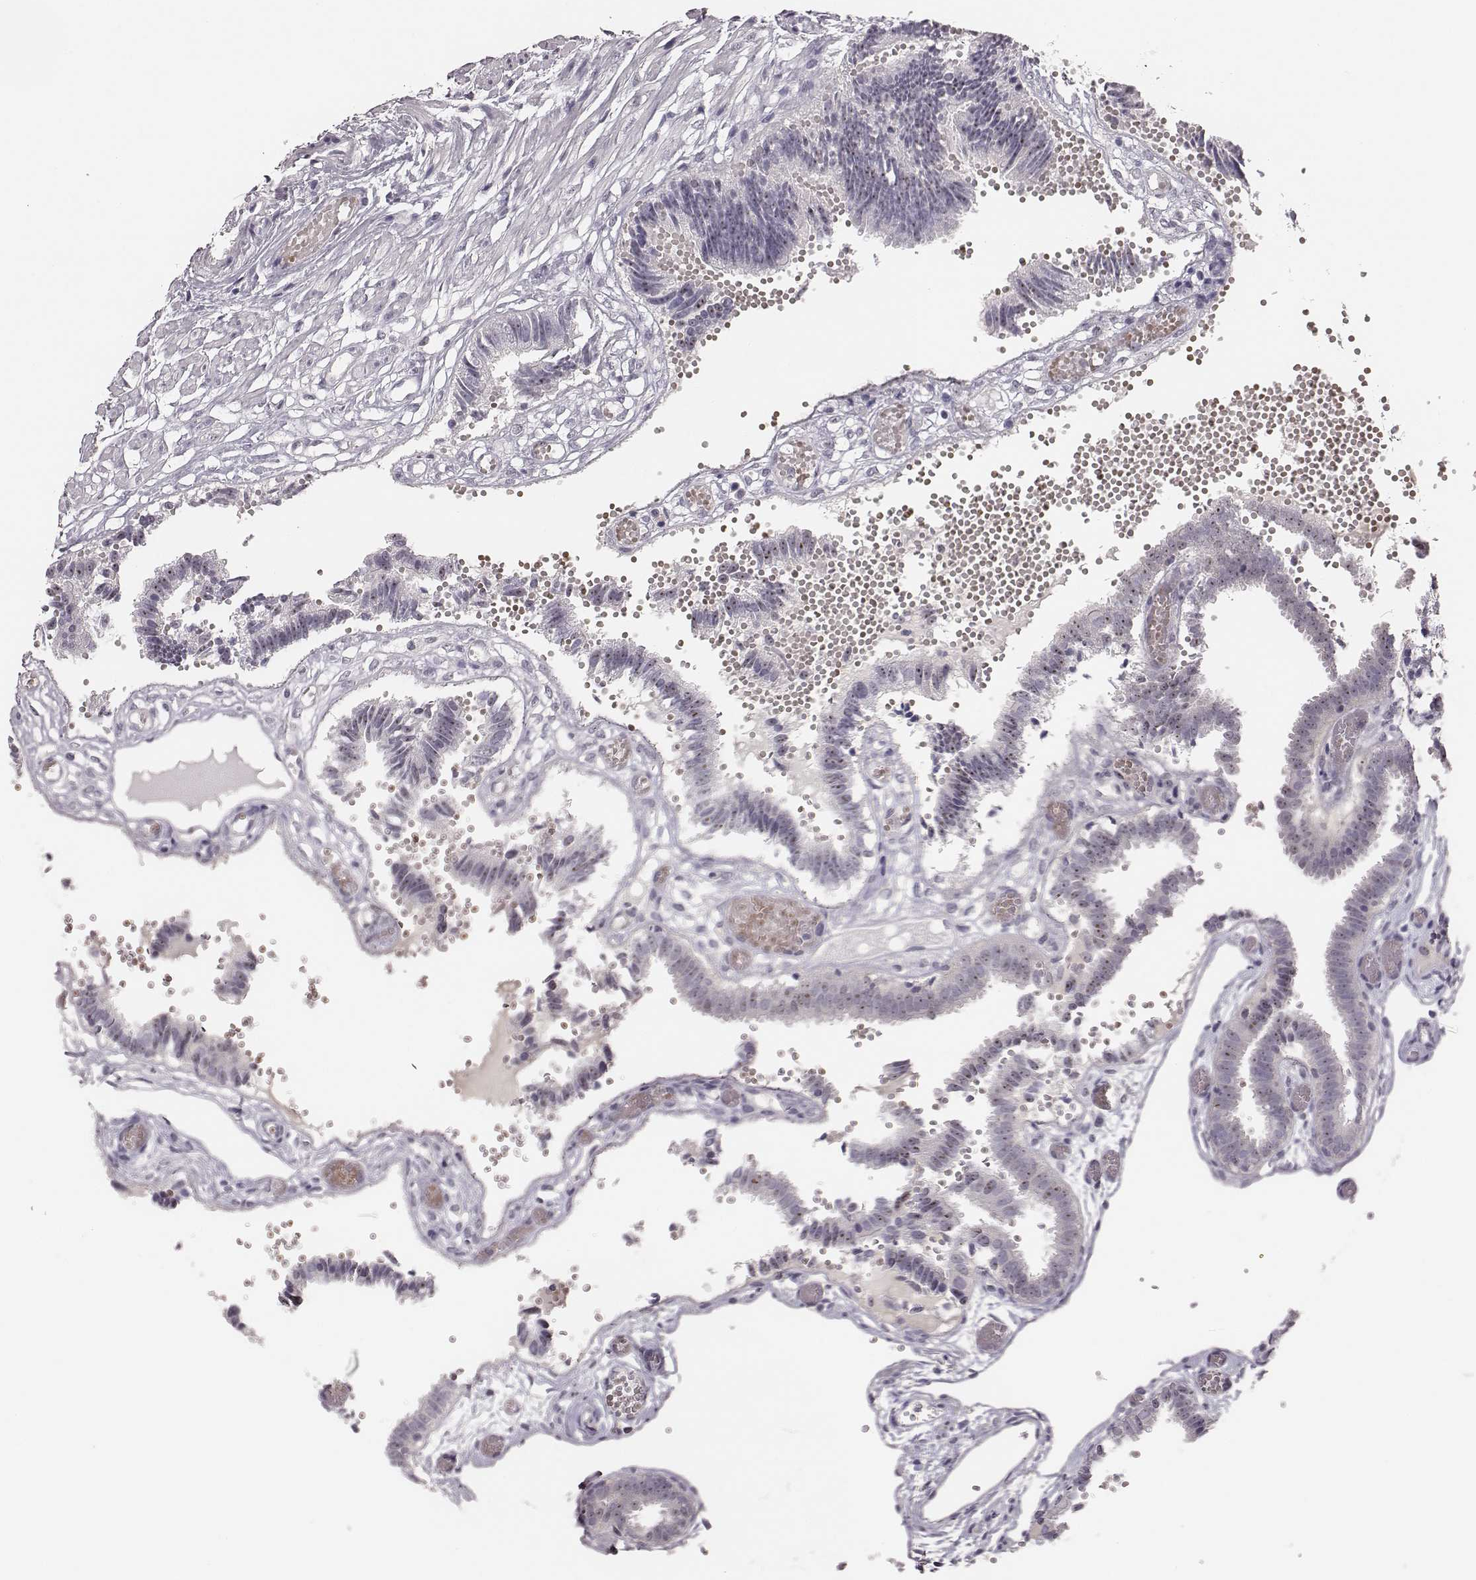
{"staining": {"intensity": "strong", "quantity": ">75%", "location": "nuclear"}, "tissue": "fallopian tube", "cell_type": "Glandular cells", "image_type": "normal", "snomed": [{"axis": "morphology", "description": "Normal tissue, NOS"}, {"axis": "topography", "description": "Fallopian tube"}], "caption": "Strong nuclear expression is appreciated in approximately >75% of glandular cells in unremarkable fallopian tube. Using DAB (brown) and hematoxylin (blue) stains, captured at high magnification using brightfield microscopy.", "gene": "NIFK", "patient": {"sex": "female", "age": 37}}